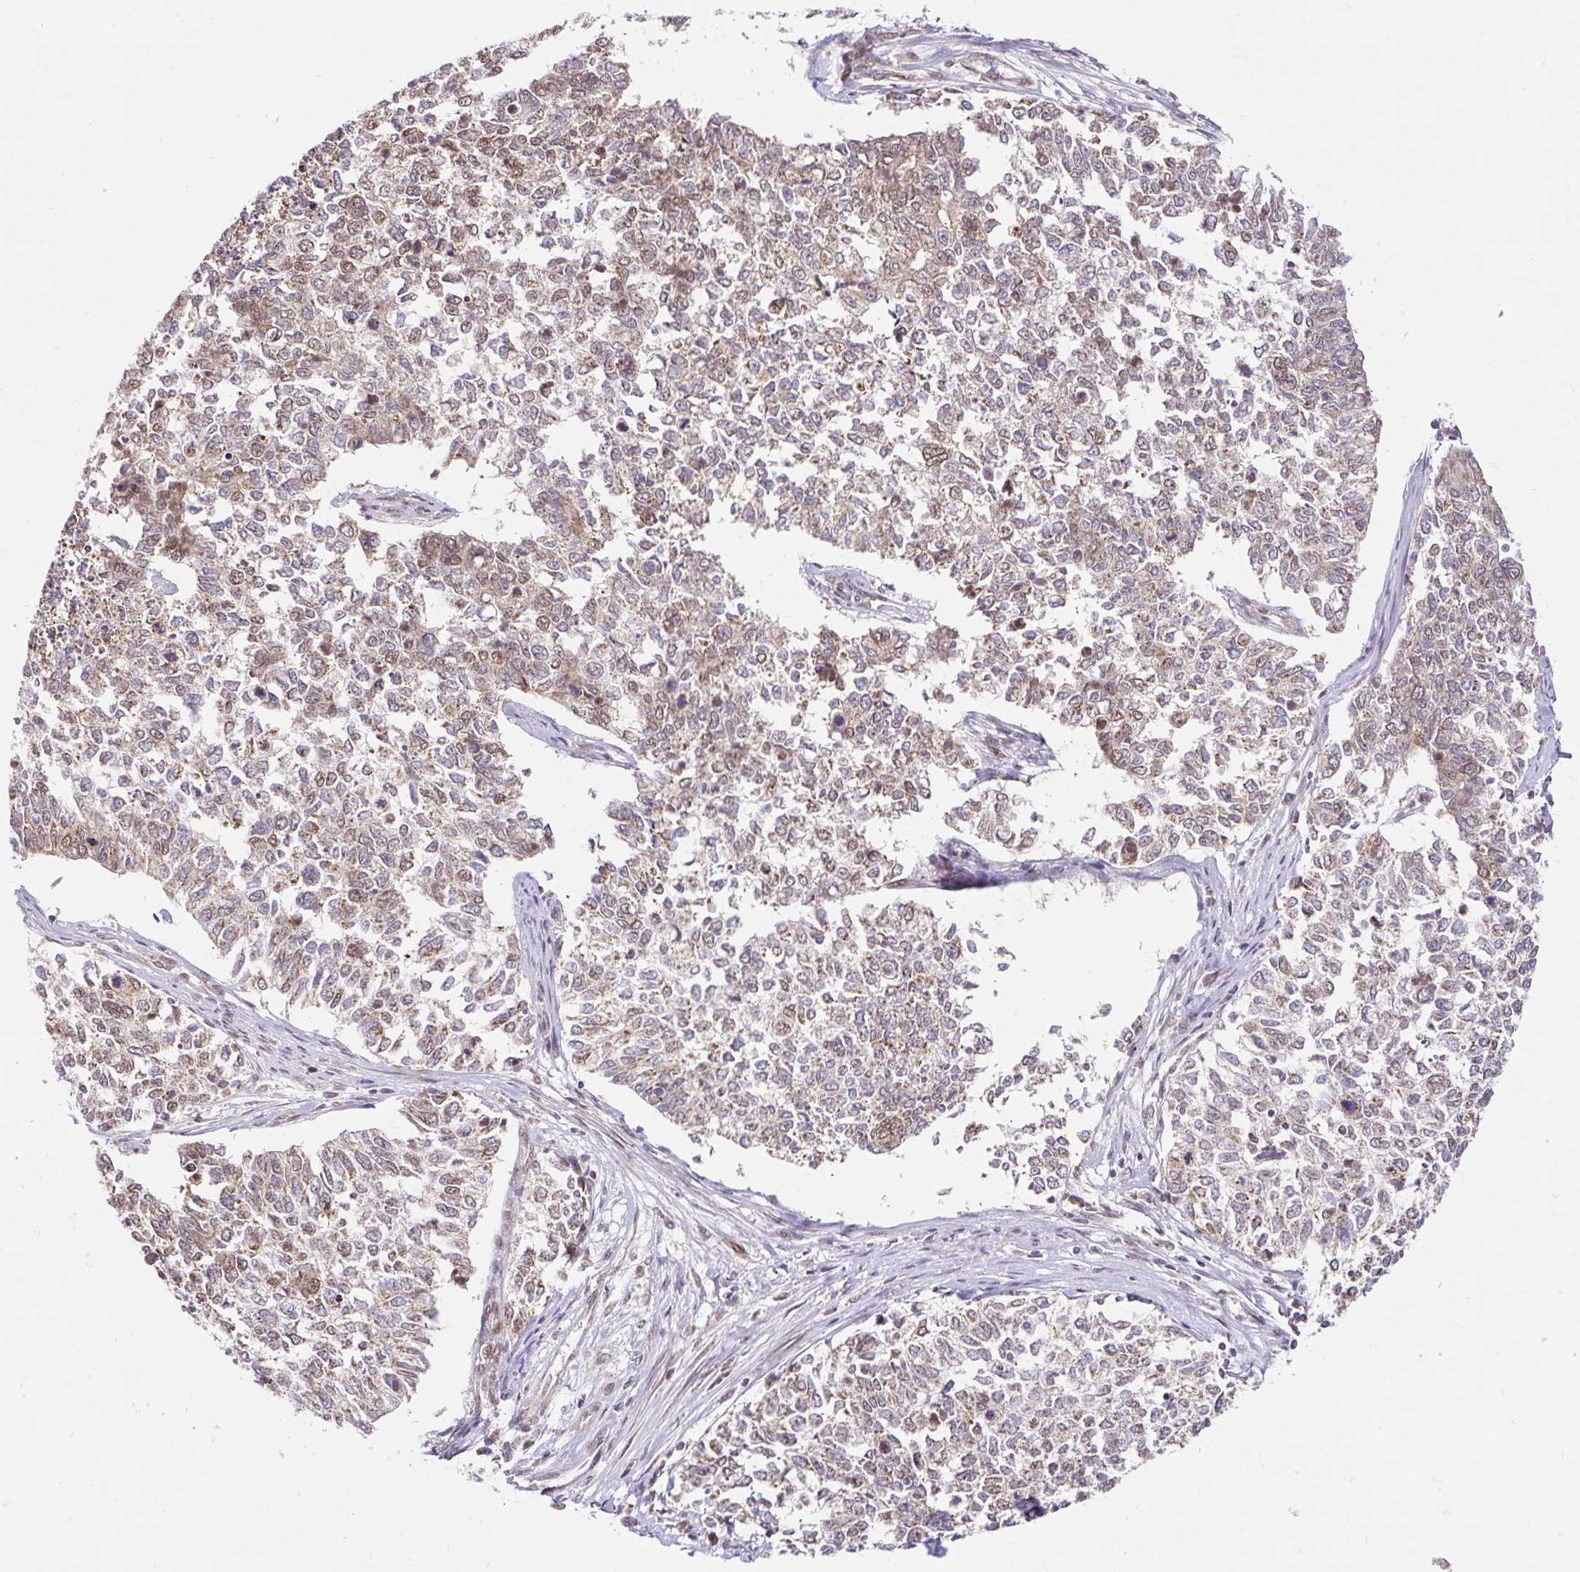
{"staining": {"intensity": "moderate", "quantity": "25%-75%", "location": "cytoplasmic/membranous"}, "tissue": "cervical cancer", "cell_type": "Tumor cells", "image_type": "cancer", "snomed": [{"axis": "morphology", "description": "Adenocarcinoma, NOS"}, {"axis": "topography", "description": "Cervix"}], "caption": "This histopathology image shows cervical adenocarcinoma stained with immunohistochemistry to label a protein in brown. The cytoplasmic/membranous of tumor cells show moderate positivity for the protein. Nuclei are counter-stained blue.", "gene": "TIMM50", "patient": {"sex": "female", "age": 63}}